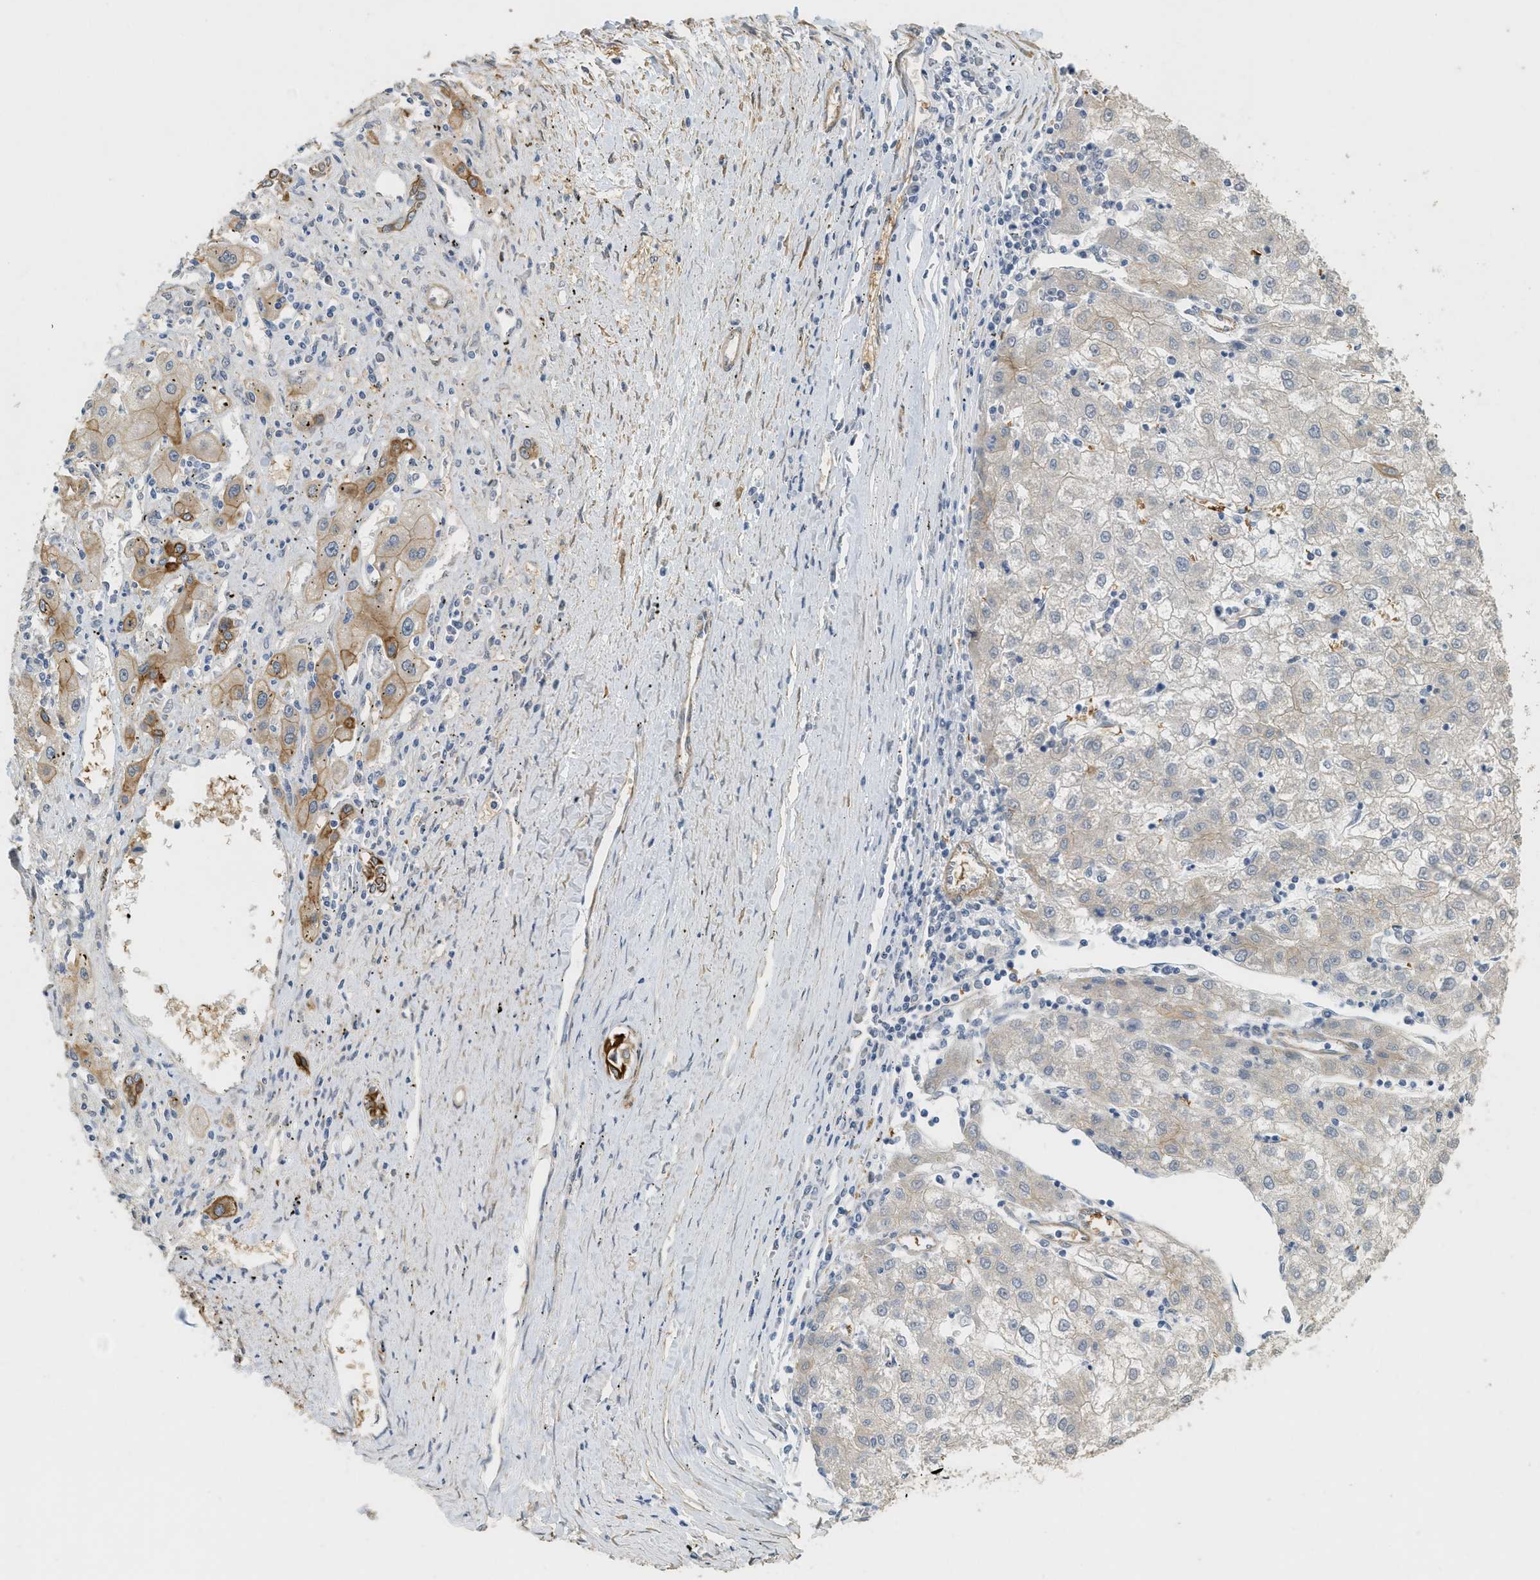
{"staining": {"intensity": "weak", "quantity": "<25%", "location": "cytoplasmic/membranous"}, "tissue": "liver cancer", "cell_type": "Tumor cells", "image_type": "cancer", "snomed": [{"axis": "morphology", "description": "Carcinoma, Hepatocellular, NOS"}, {"axis": "topography", "description": "Liver"}], "caption": "A micrograph of human liver hepatocellular carcinoma is negative for staining in tumor cells.", "gene": "MRS2", "patient": {"sex": "male", "age": 72}}